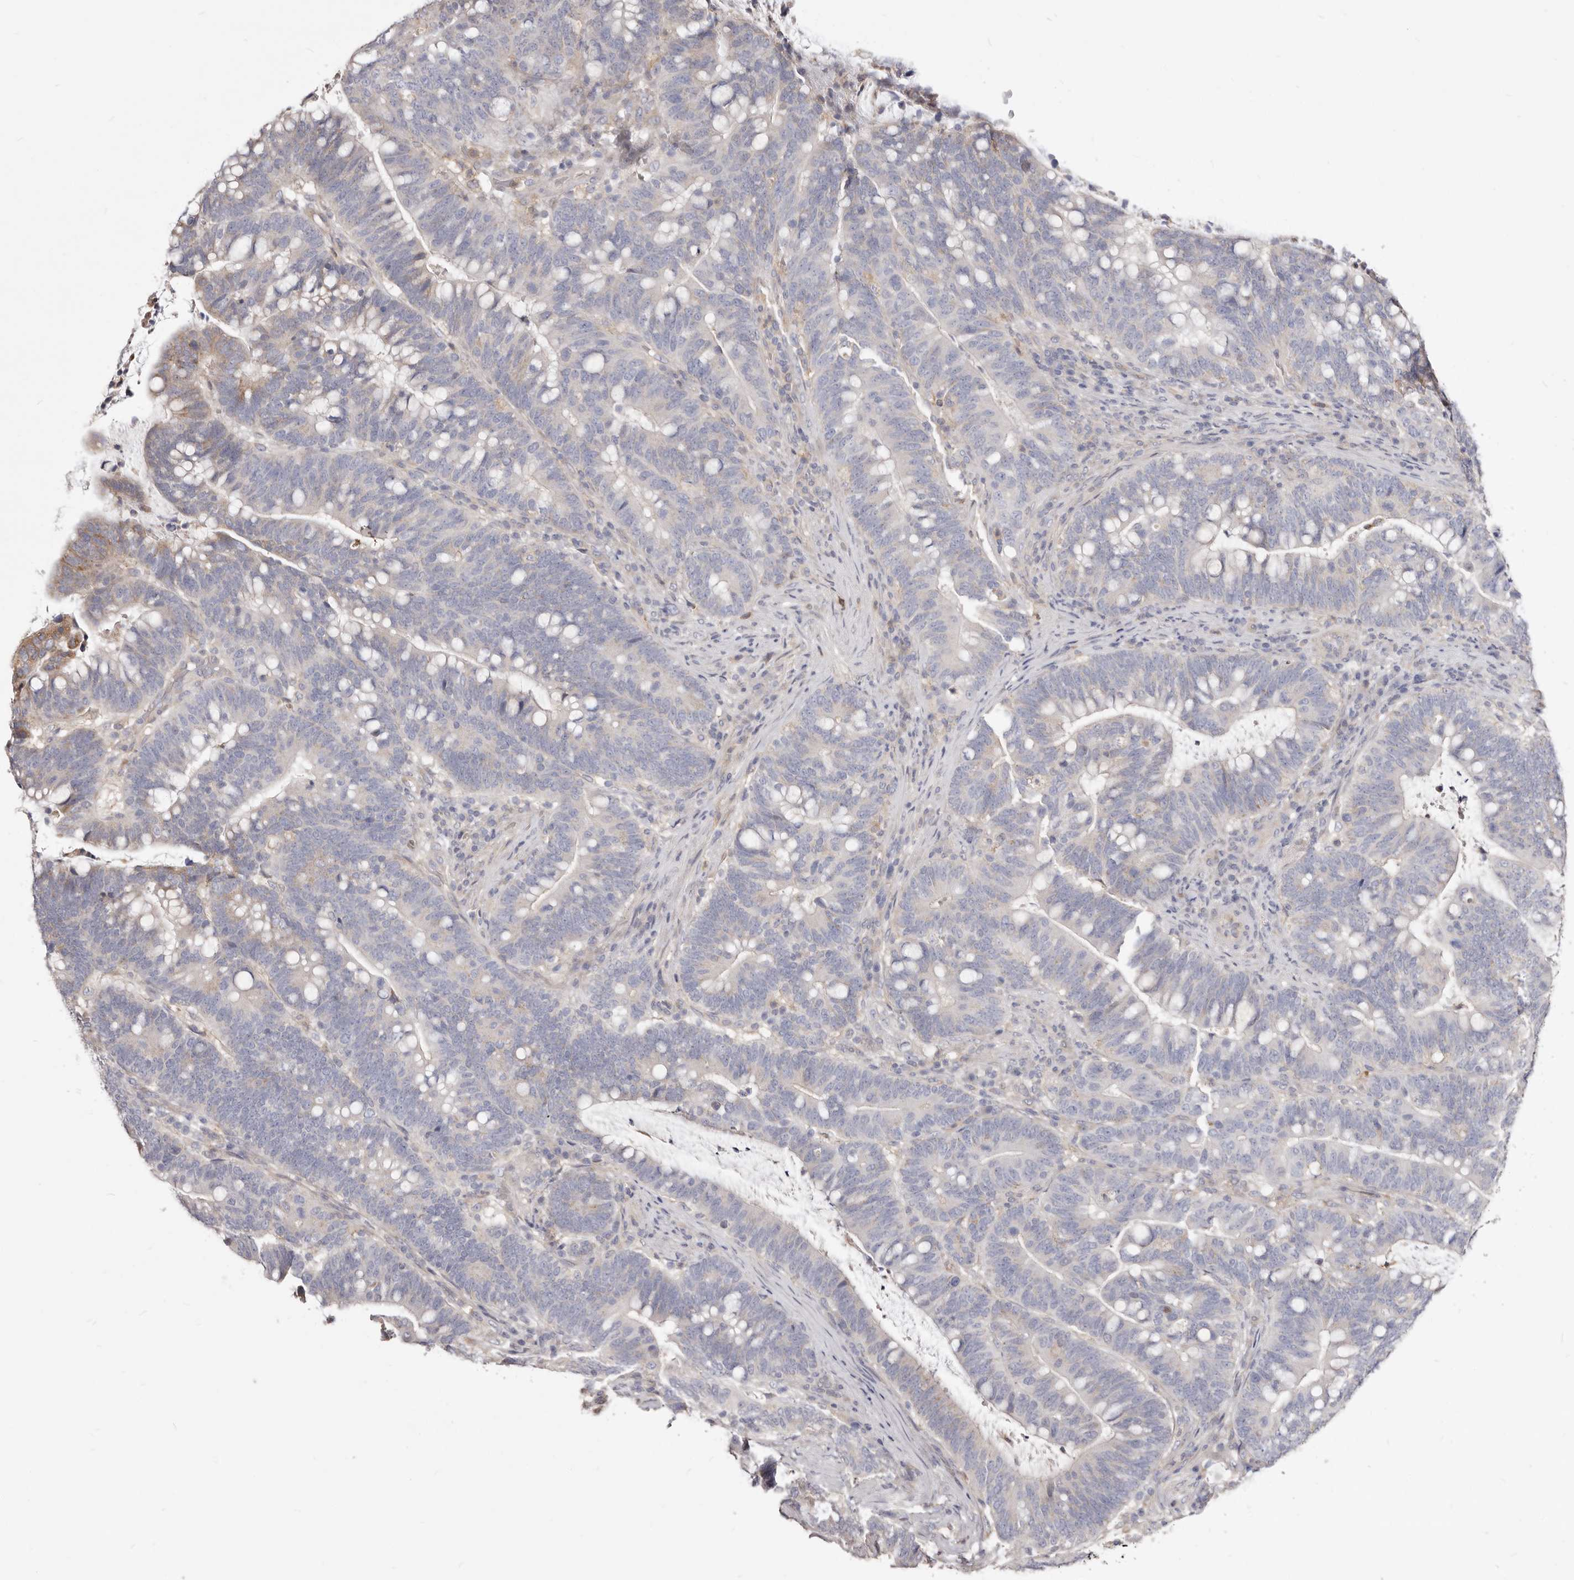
{"staining": {"intensity": "negative", "quantity": "none", "location": "none"}, "tissue": "colorectal cancer", "cell_type": "Tumor cells", "image_type": "cancer", "snomed": [{"axis": "morphology", "description": "Adenocarcinoma, NOS"}, {"axis": "topography", "description": "Colon"}], "caption": "Human adenocarcinoma (colorectal) stained for a protein using immunohistochemistry reveals no expression in tumor cells.", "gene": "LRRC25", "patient": {"sex": "female", "age": 66}}